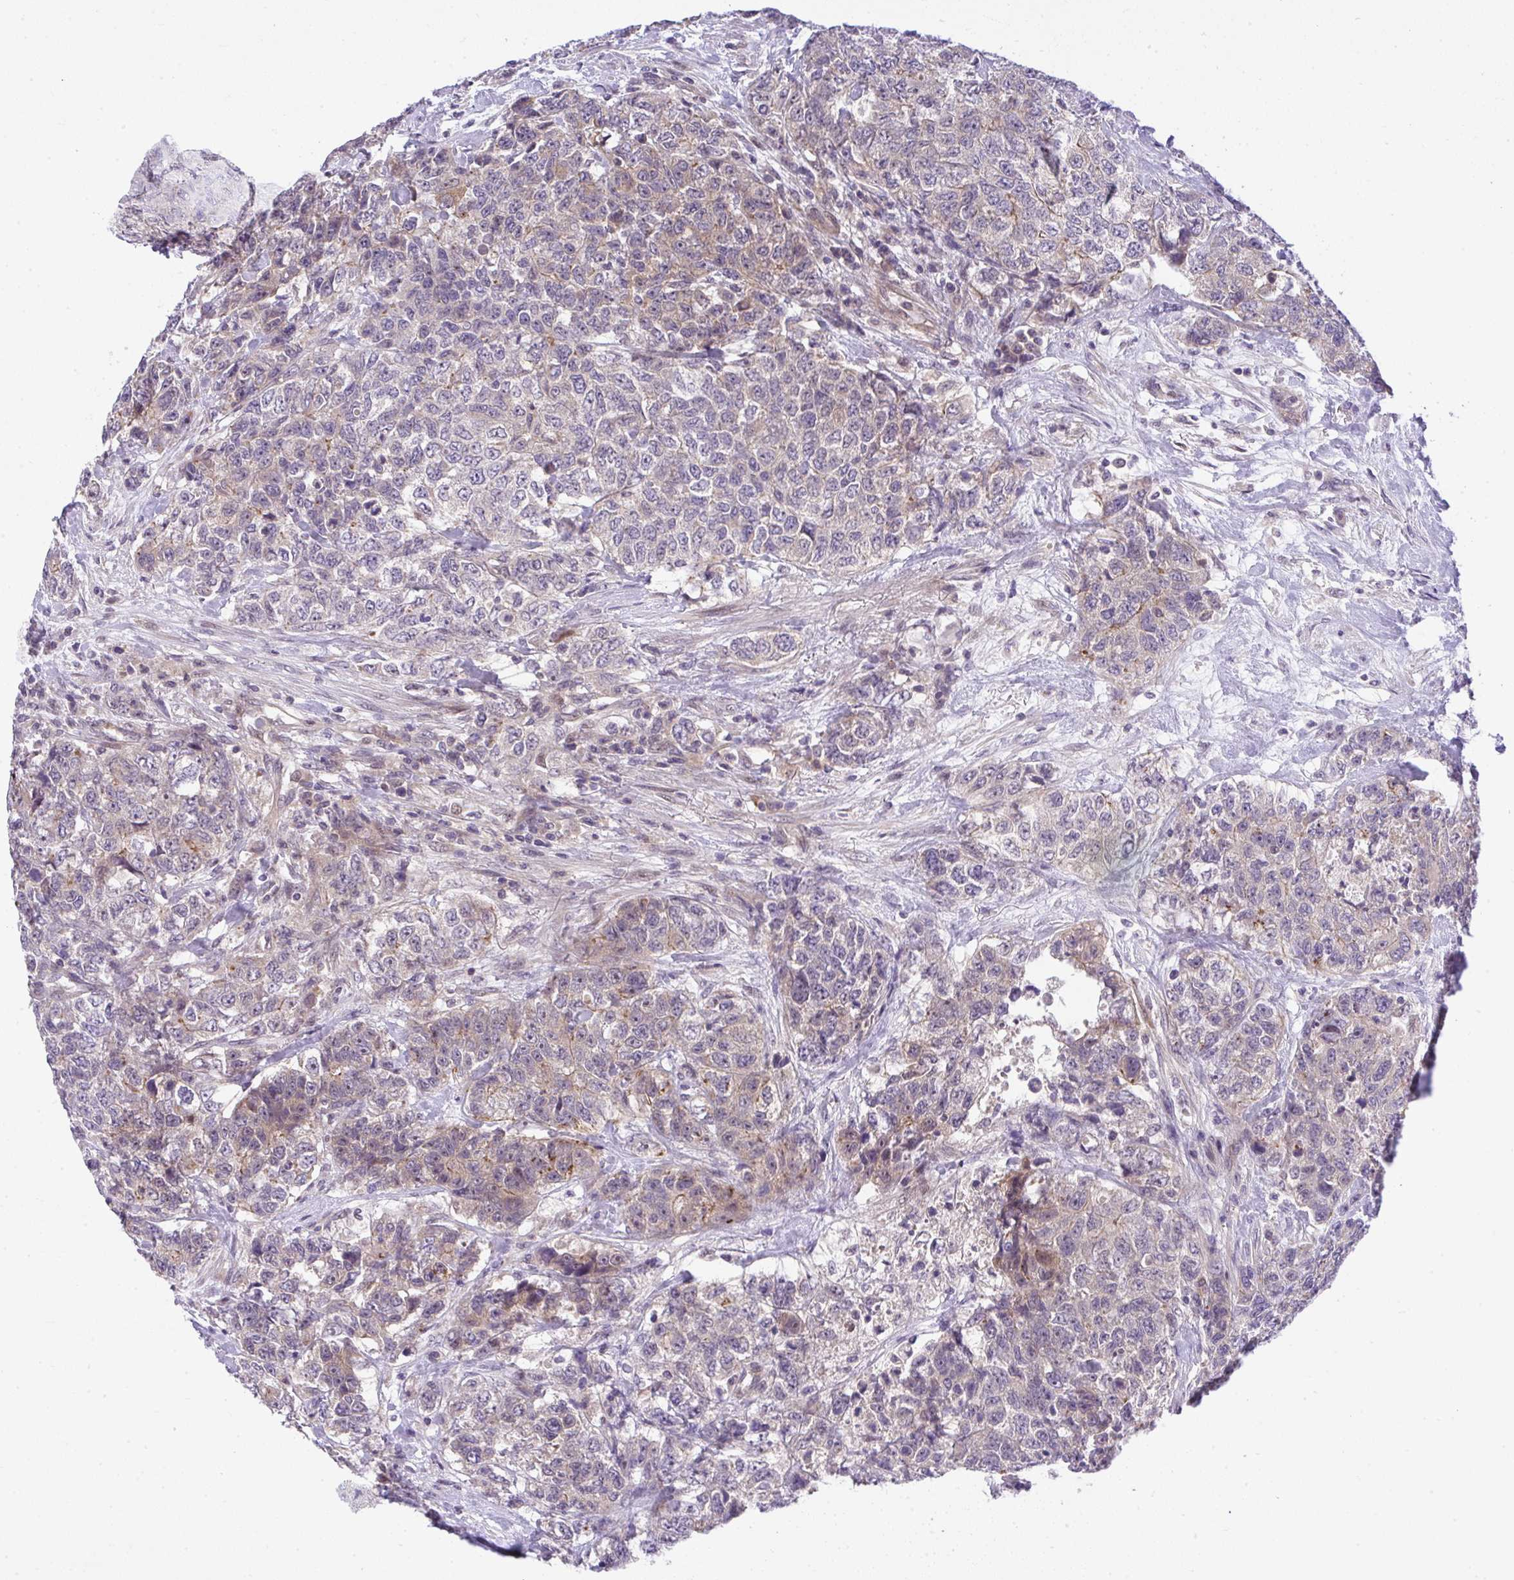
{"staining": {"intensity": "weak", "quantity": "25%-75%", "location": "cytoplasmic/membranous"}, "tissue": "urothelial cancer", "cell_type": "Tumor cells", "image_type": "cancer", "snomed": [{"axis": "morphology", "description": "Urothelial carcinoma, High grade"}, {"axis": "topography", "description": "Urinary bladder"}], "caption": "IHC image of neoplastic tissue: human urothelial cancer stained using IHC displays low levels of weak protein expression localized specifically in the cytoplasmic/membranous of tumor cells, appearing as a cytoplasmic/membranous brown color.", "gene": "CHIA", "patient": {"sex": "female", "age": 78}}